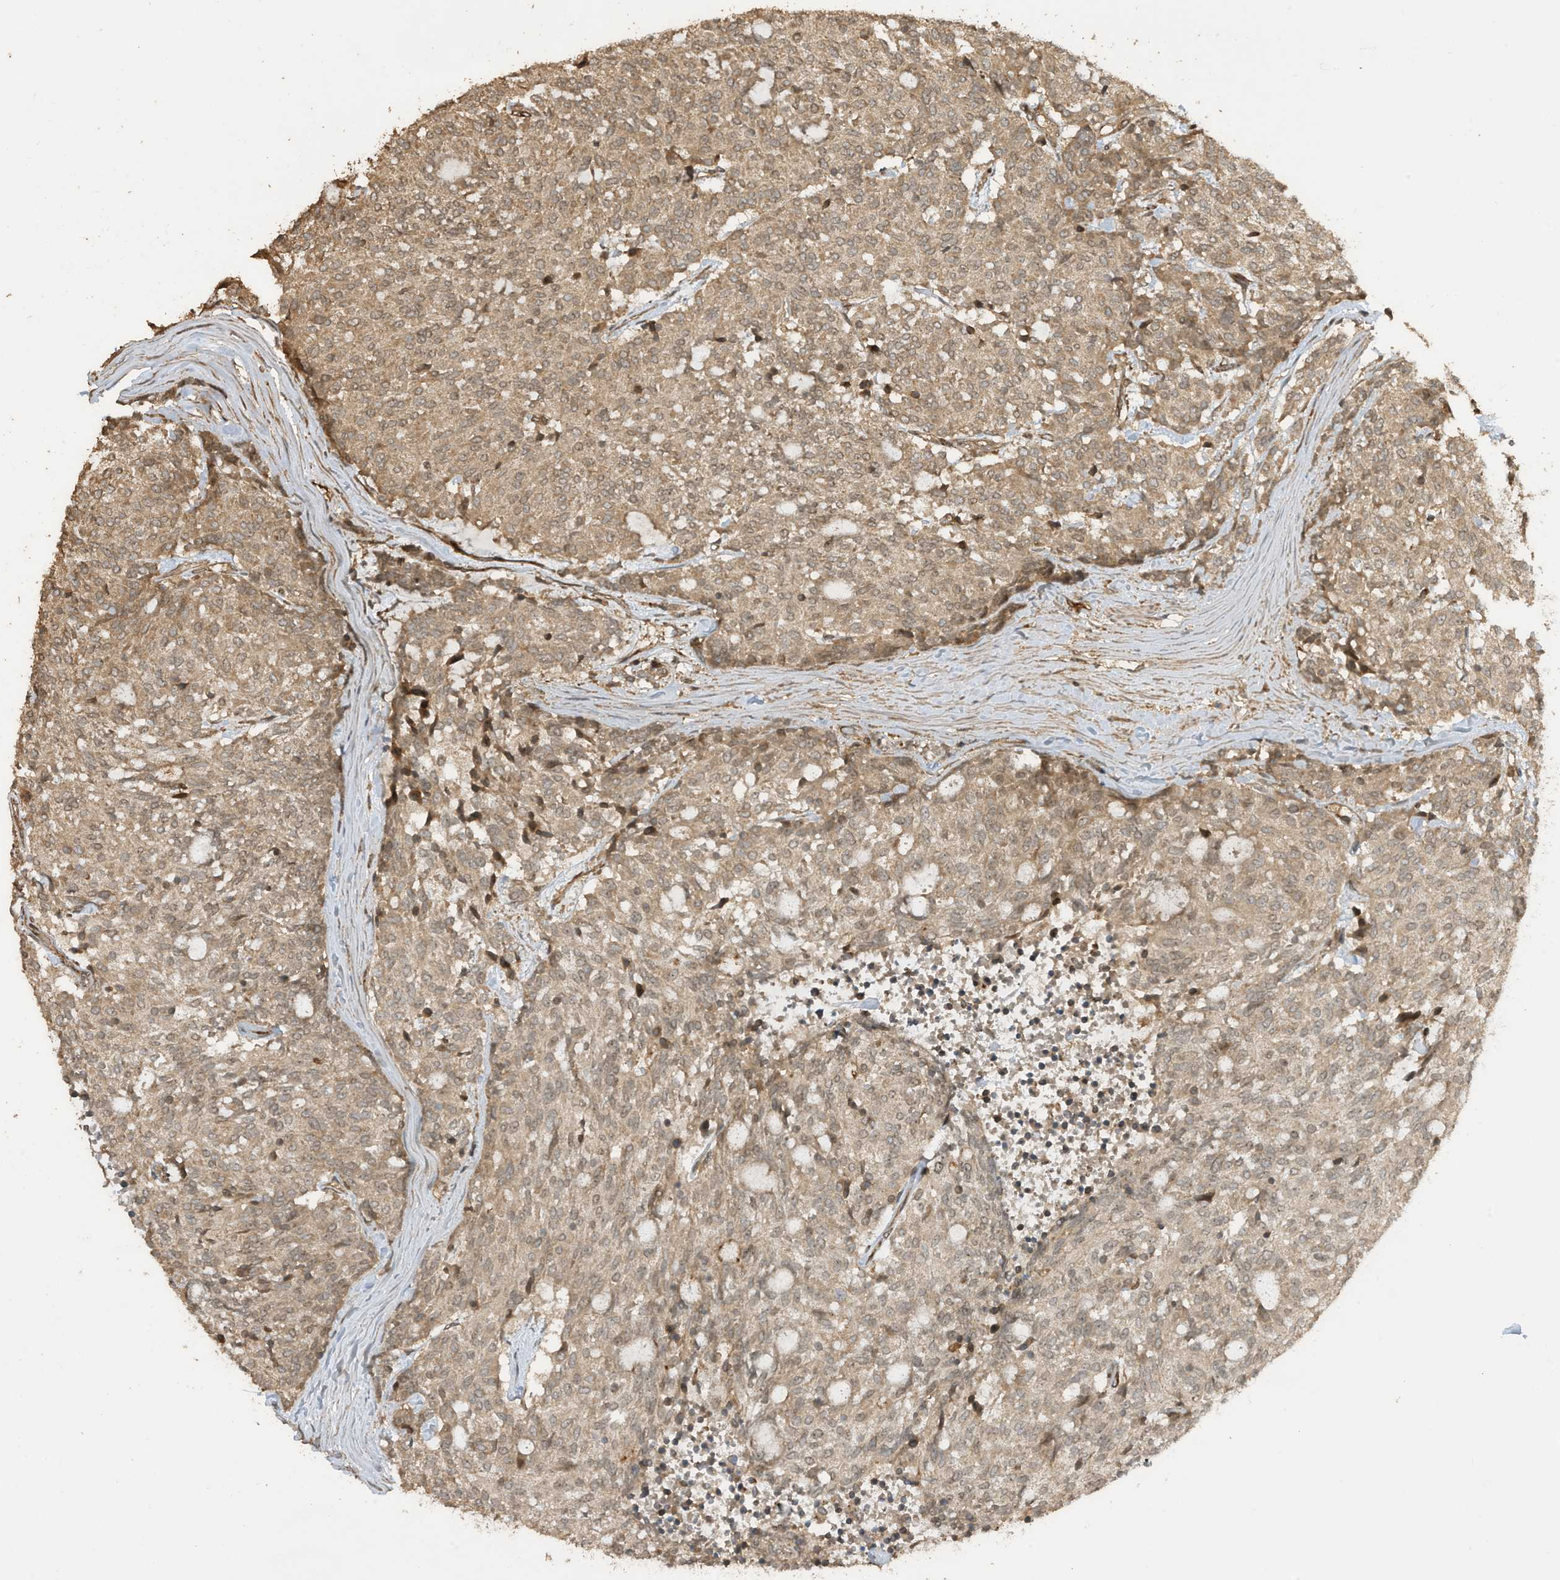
{"staining": {"intensity": "moderate", "quantity": ">75%", "location": "cytoplasmic/membranous"}, "tissue": "carcinoid", "cell_type": "Tumor cells", "image_type": "cancer", "snomed": [{"axis": "morphology", "description": "Carcinoid, malignant, NOS"}, {"axis": "topography", "description": "Pancreas"}], "caption": "Immunohistochemistry (IHC) histopathology image of neoplastic tissue: carcinoid stained using immunohistochemistry (IHC) displays medium levels of moderate protein expression localized specifically in the cytoplasmic/membranous of tumor cells, appearing as a cytoplasmic/membranous brown color.", "gene": "ZNF653", "patient": {"sex": "female", "age": 54}}